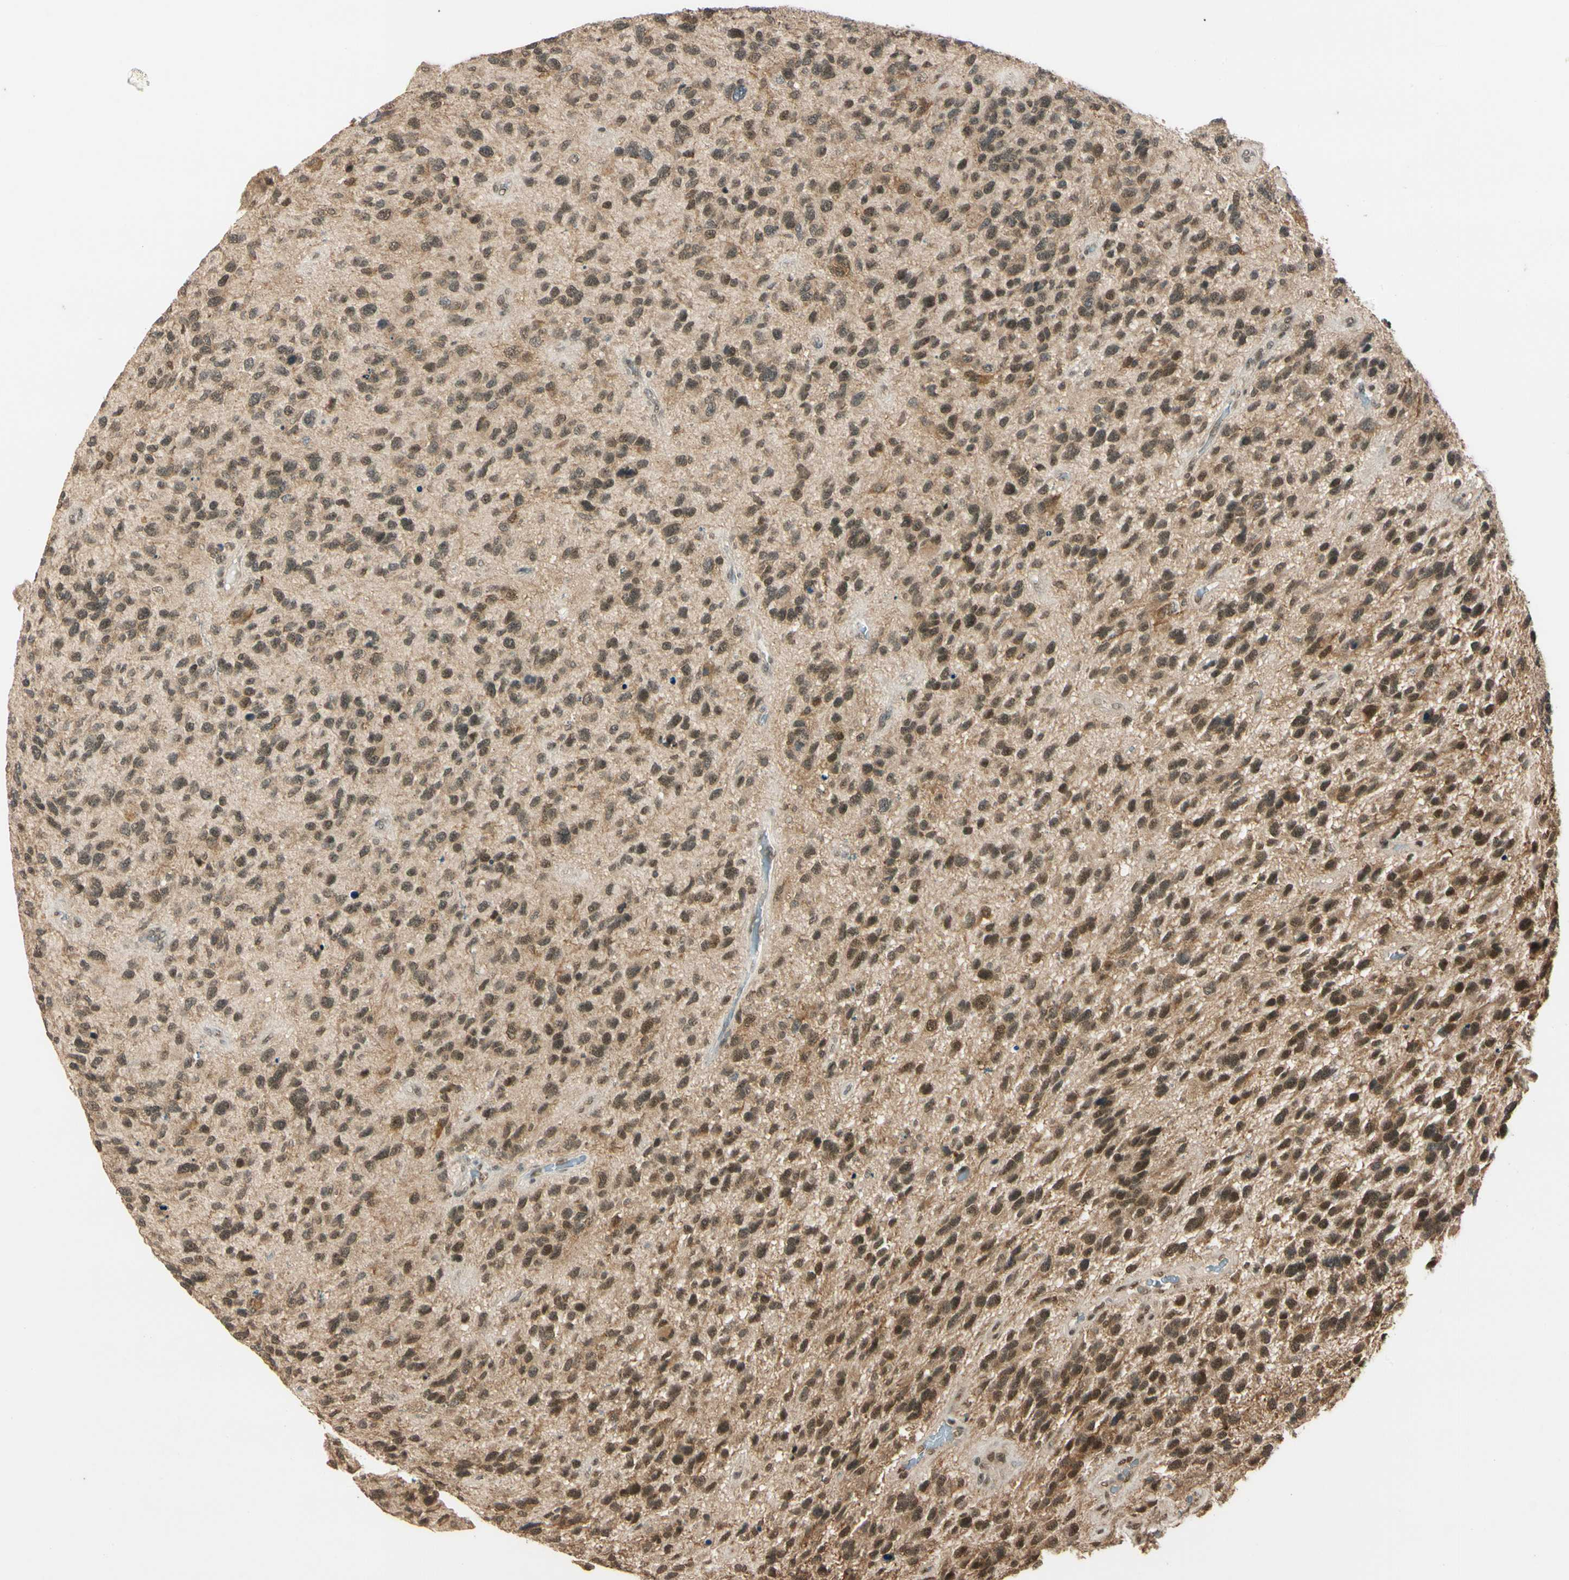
{"staining": {"intensity": "moderate", "quantity": ">75%", "location": "cytoplasmic/membranous,nuclear"}, "tissue": "glioma", "cell_type": "Tumor cells", "image_type": "cancer", "snomed": [{"axis": "morphology", "description": "Glioma, malignant, High grade"}, {"axis": "topography", "description": "Brain"}], "caption": "Protein staining of malignant high-grade glioma tissue shows moderate cytoplasmic/membranous and nuclear staining in about >75% of tumor cells. (brown staining indicates protein expression, while blue staining denotes nuclei).", "gene": "ZSCAN12", "patient": {"sex": "female", "age": 58}}